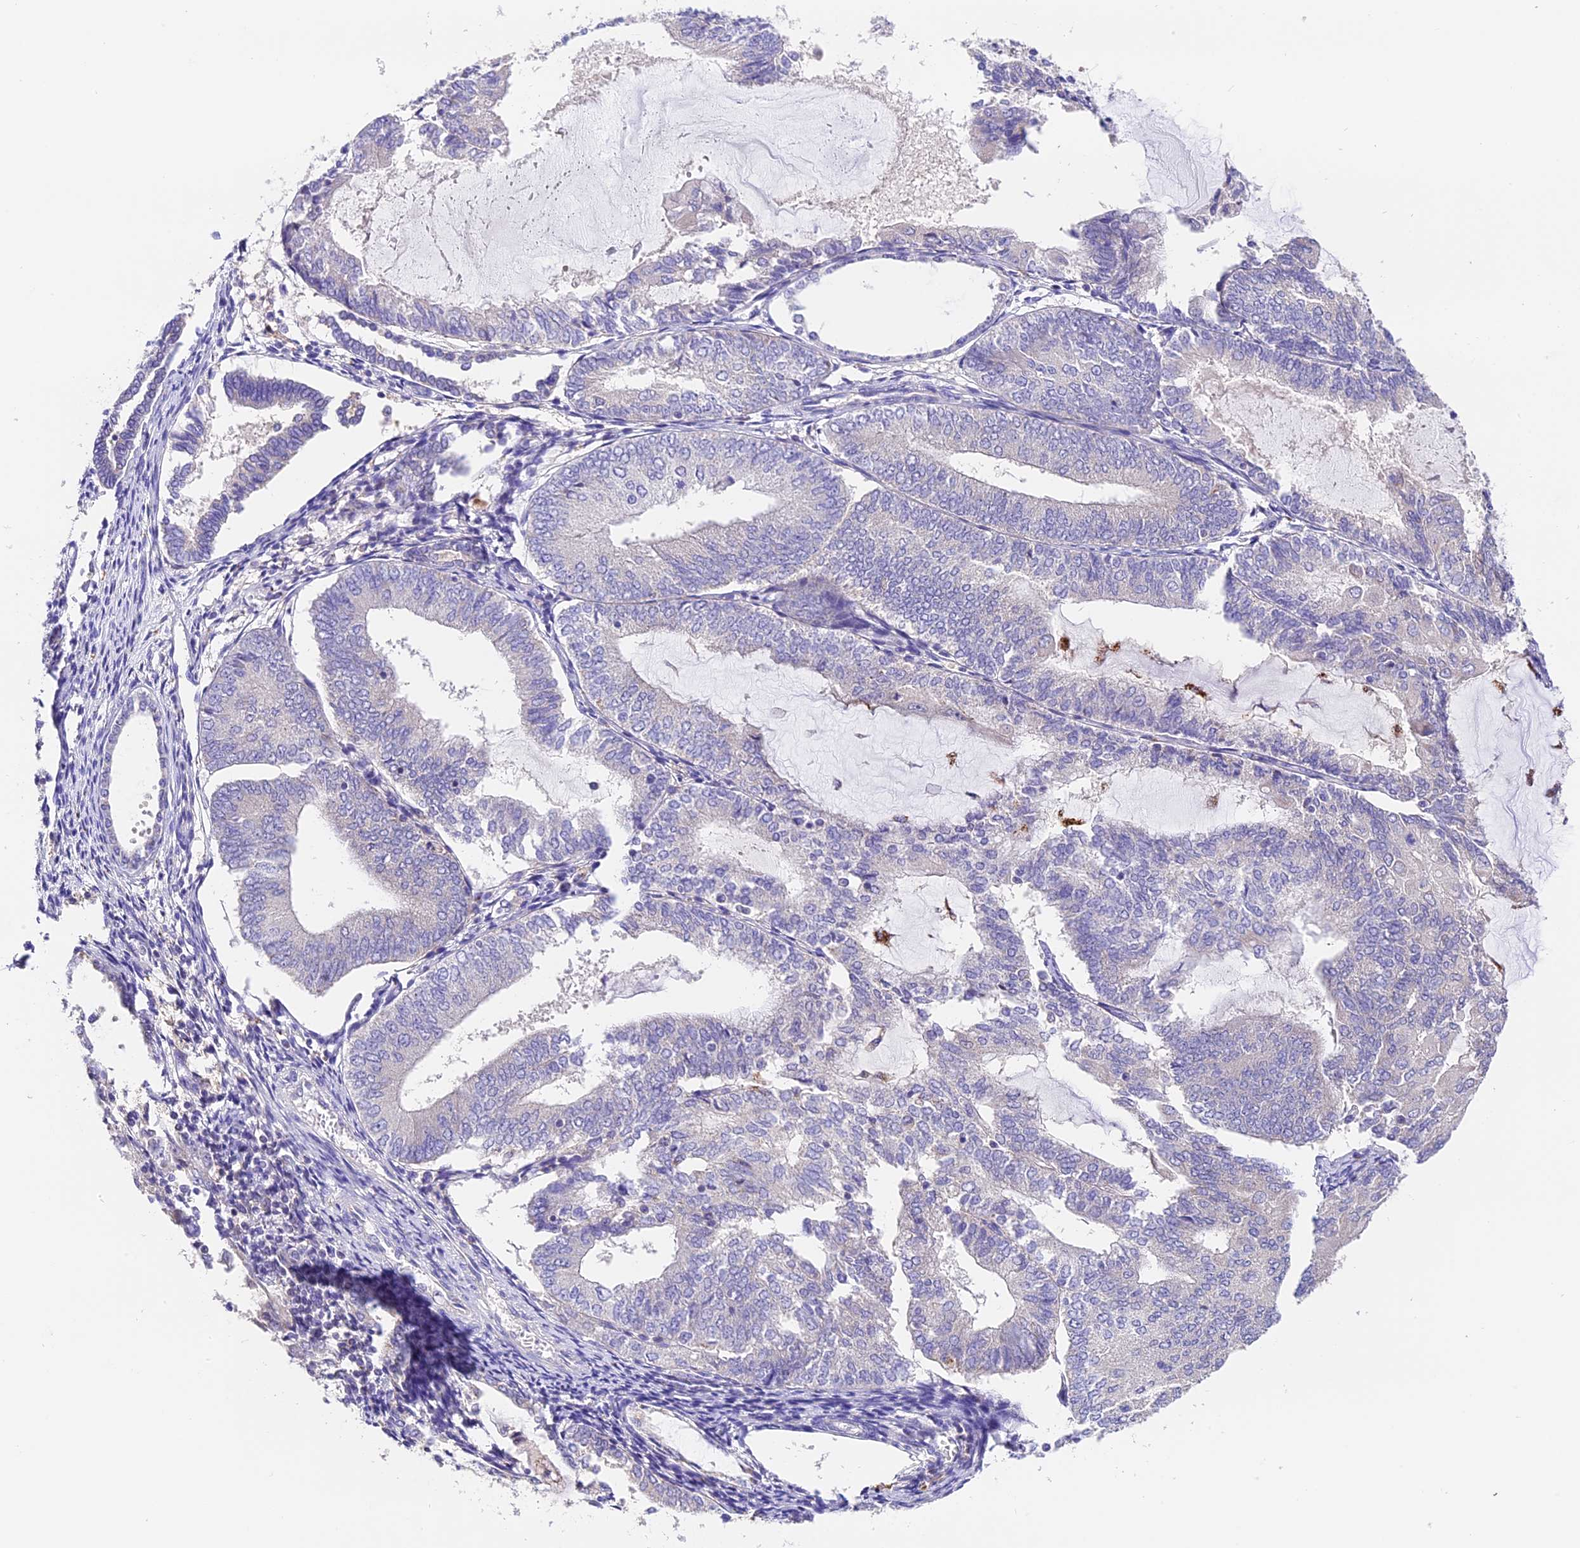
{"staining": {"intensity": "negative", "quantity": "none", "location": "none"}, "tissue": "endometrial cancer", "cell_type": "Tumor cells", "image_type": "cancer", "snomed": [{"axis": "morphology", "description": "Adenocarcinoma, NOS"}, {"axis": "topography", "description": "Endometrium"}], "caption": "Tumor cells show no significant protein staining in endometrial cancer.", "gene": "LYPD6", "patient": {"sex": "female", "age": 81}}